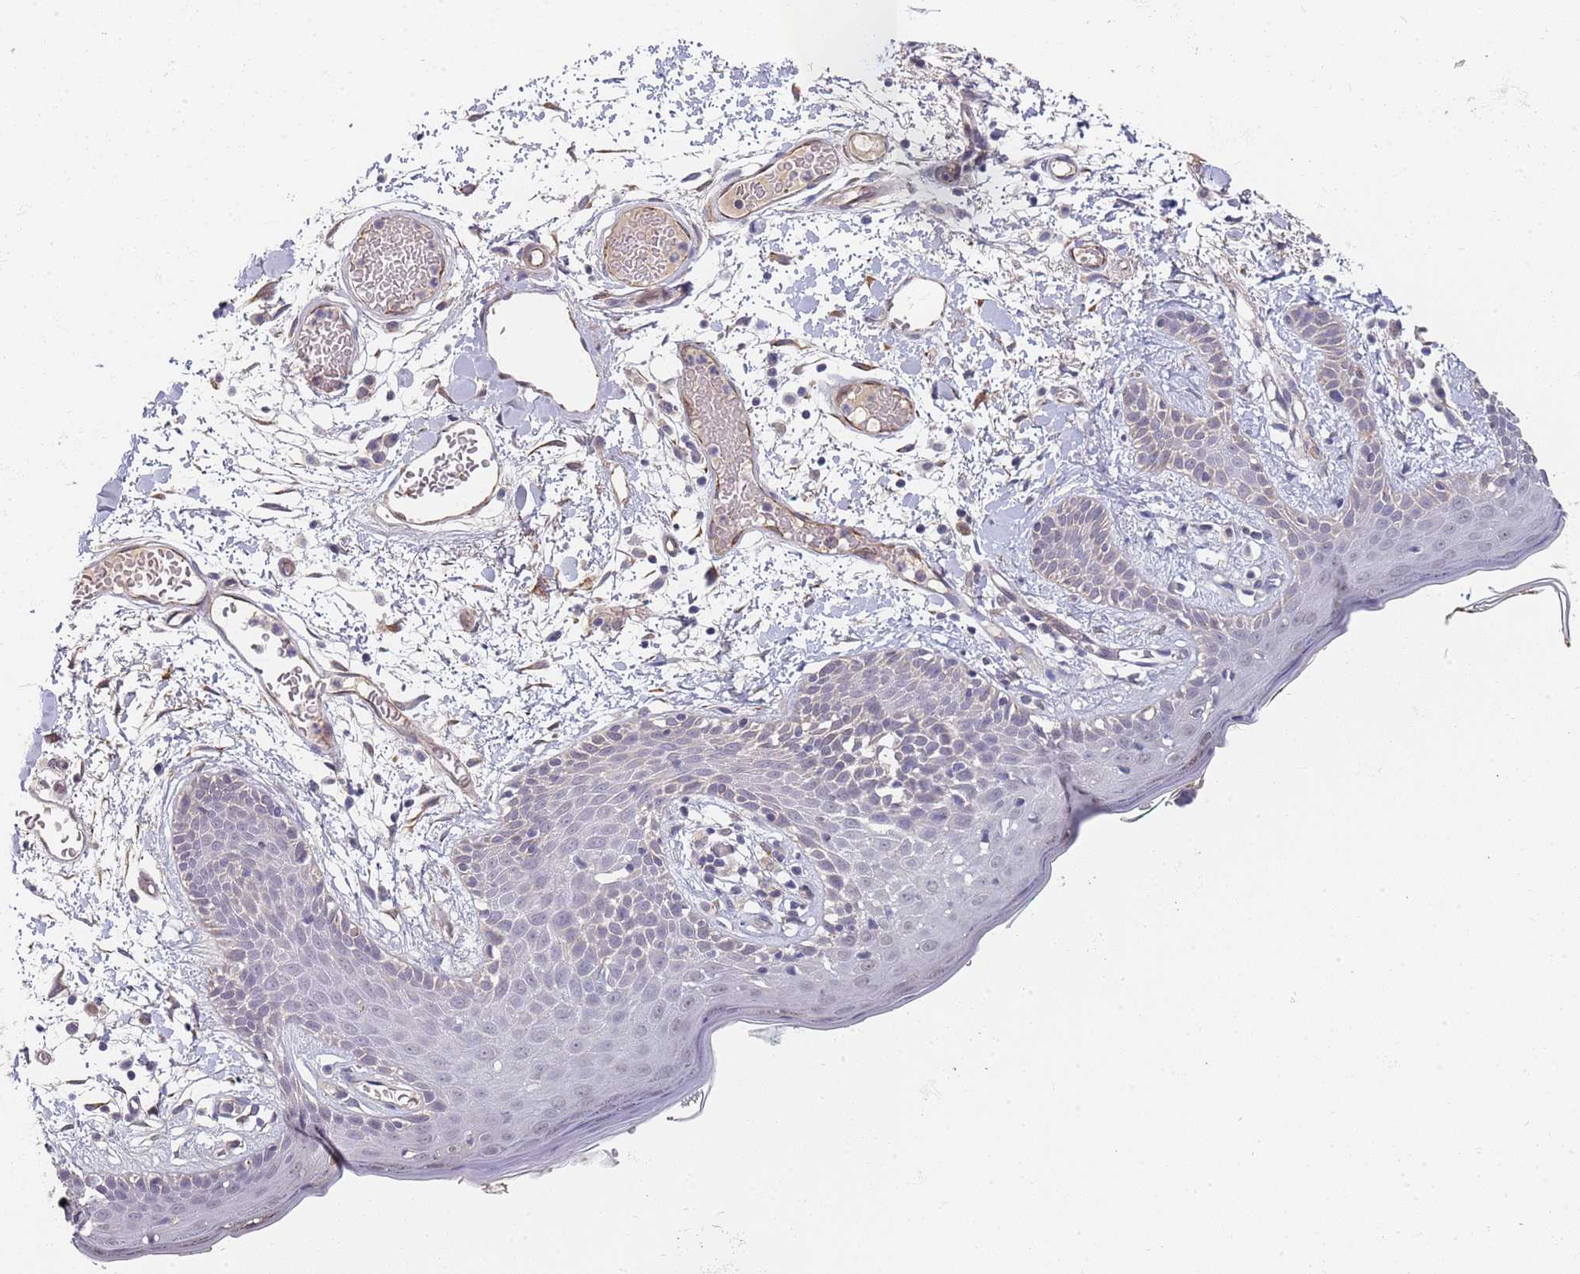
{"staining": {"intensity": "weak", "quantity": ">75%", "location": "cytoplasmic/membranous"}, "tissue": "skin", "cell_type": "Fibroblasts", "image_type": "normal", "snomed": [{"axis": "morphology", "description": "Normal tissue, NOS"}, {"axis": "topography", "description": "Skin"}], "caption": "Protein staining of normal skin exhibits weak cytoplasmic/membranous staining in about >75% of fibroblasts. The staining was performed using DAB (3,3'-diaminobenzidine) to visualize the protein expression in brown, while the nuclei were stained in blue with hematoxylin (Magnification: 20x).", "gene": "B4GALT4", "patient": {"sex": "male", "age": 79}}